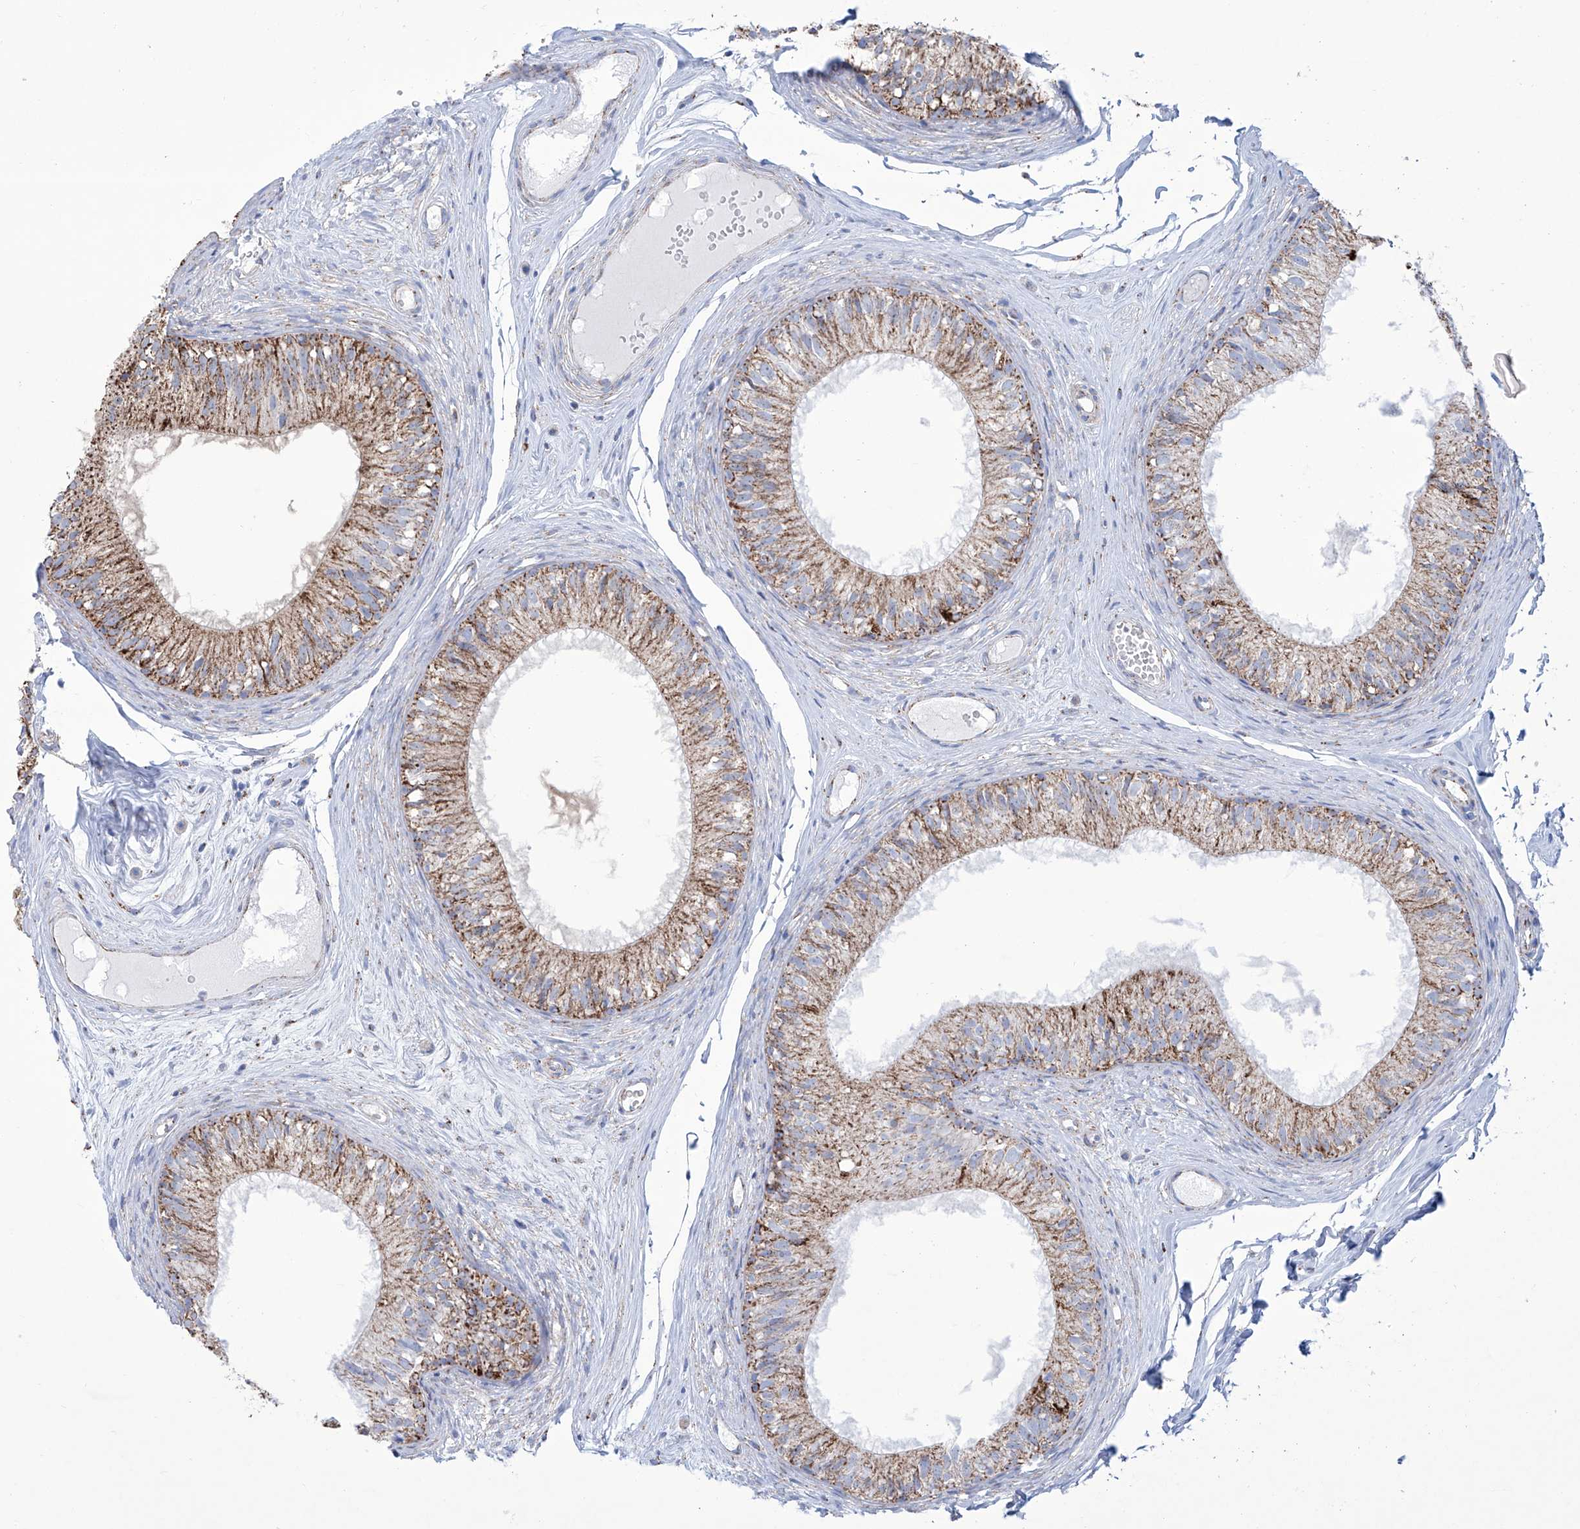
{"staining": {"intensity": "moderate", "quantity": ">75%", "location": "cytoplasmic/membranous"}, "tissue": "epididymis", "cell_type": "Glandular cells", "image_type": "normal", "snomed": [{"axis": "morphology", "description": "Normal tissue, NOS"}, {"axis": "morphology", "description": "Seminoma in situ"}, {"axis": "topography", "description": "Testis"}, {"axis": "topography", "description": "Epididymis"}], "caption": "Epididymis stained for a protein (brown) reveals moderate cytoplasmic/membranous positive staining in approximately >75% of glandular cells.", "gene": "ALDH6A1", "patient": {"sex": "male", "age": 28}}